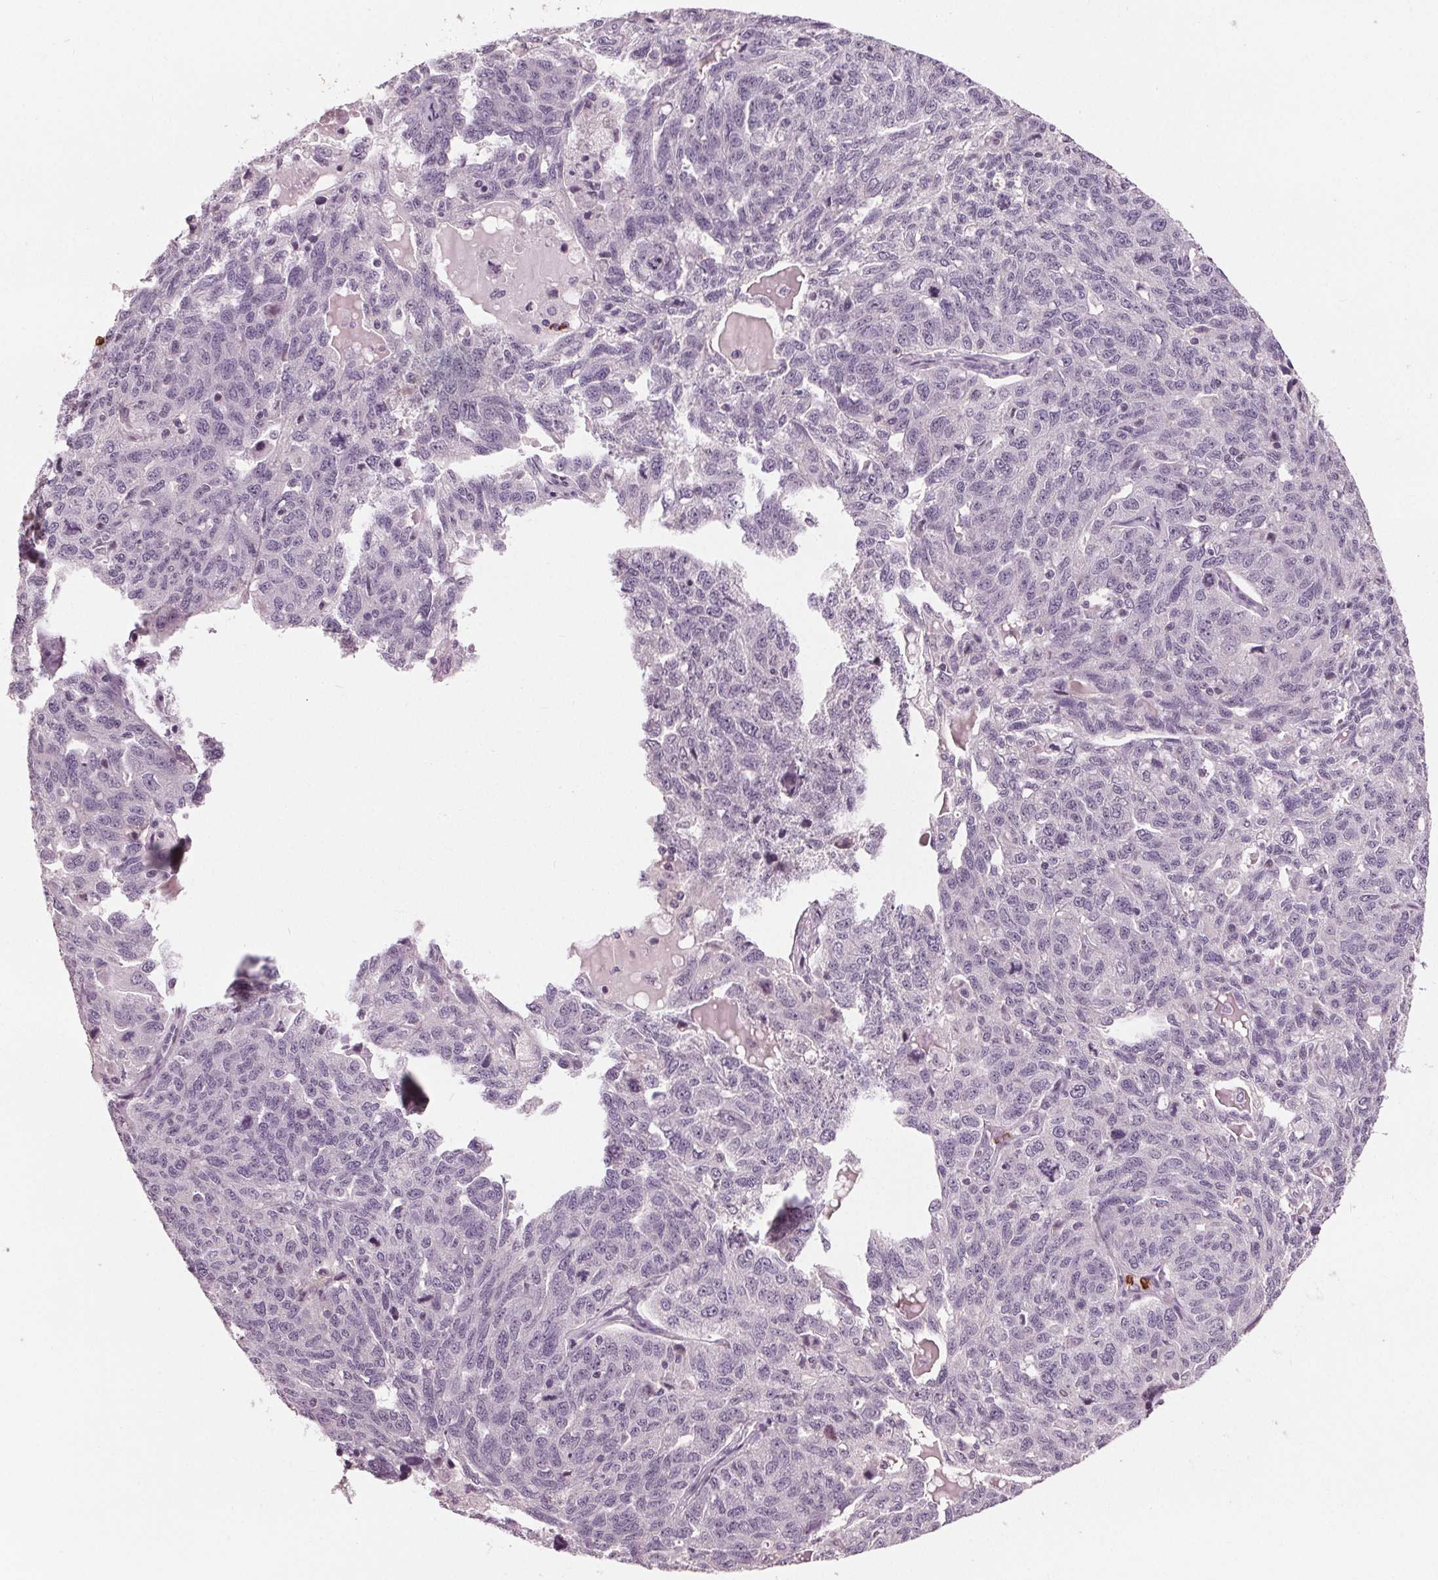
{"staining": {"intensity": "negative", "quantity": "none", "location": "none"}, "tissue": "ovarian cancer", "cell_type": "Tumor cells", "image_type": "cancer", "snomed": [{"axis": "morphology", "description": "Cystadenocarcinoma, serous, NOS"}, {"axis": "topography", "description": "Ovary"}], "caption": "IHC of ovarian serous cystadenocarcinoma exhibits no positivity in tumor cells.", "gene": "SLC4A1", "patient": {"sex": "female", "age": 71}}